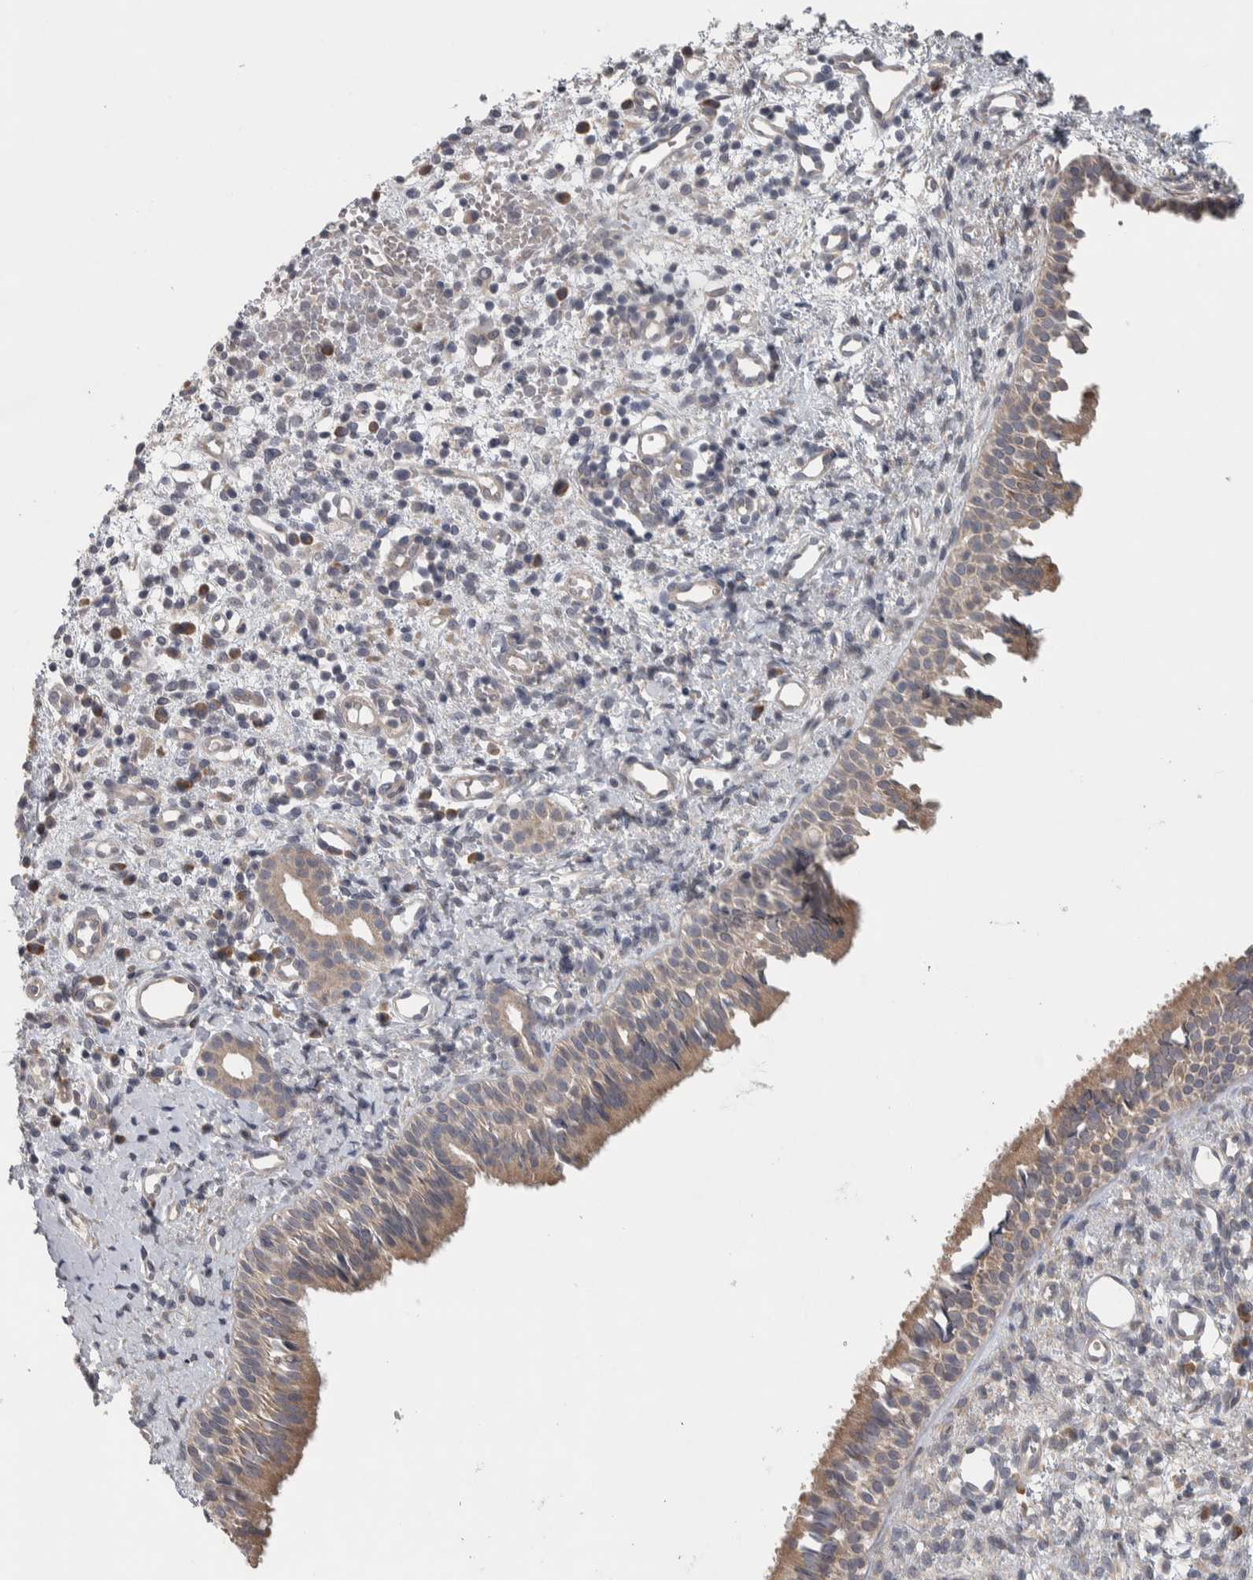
{"staining": {"intensity": "moderate", "quantity": "25%-75%", "location": "cytoplasmic/membranous"}, "tissue": "nasopharynx", "cell_type": "Respiratory epithelial cells", "image_type": "normal", "snomed": [{"axis": "morphology", "description": "Normal tissue, NOS"}, {"axis": "topography", "description": "Nasopharynx"}], "caption": "Protein staining of normal nasopharynx displays moderate cytoplasmic/membranous staining in about 25%-75% of respiratory epithelial cells. (DAB (3,3'-diaminobenzidine) IHC with brightfield microscopy, high magnification).", "gene": "SRP68", "patient": {"sex": "male", "age": 22}}